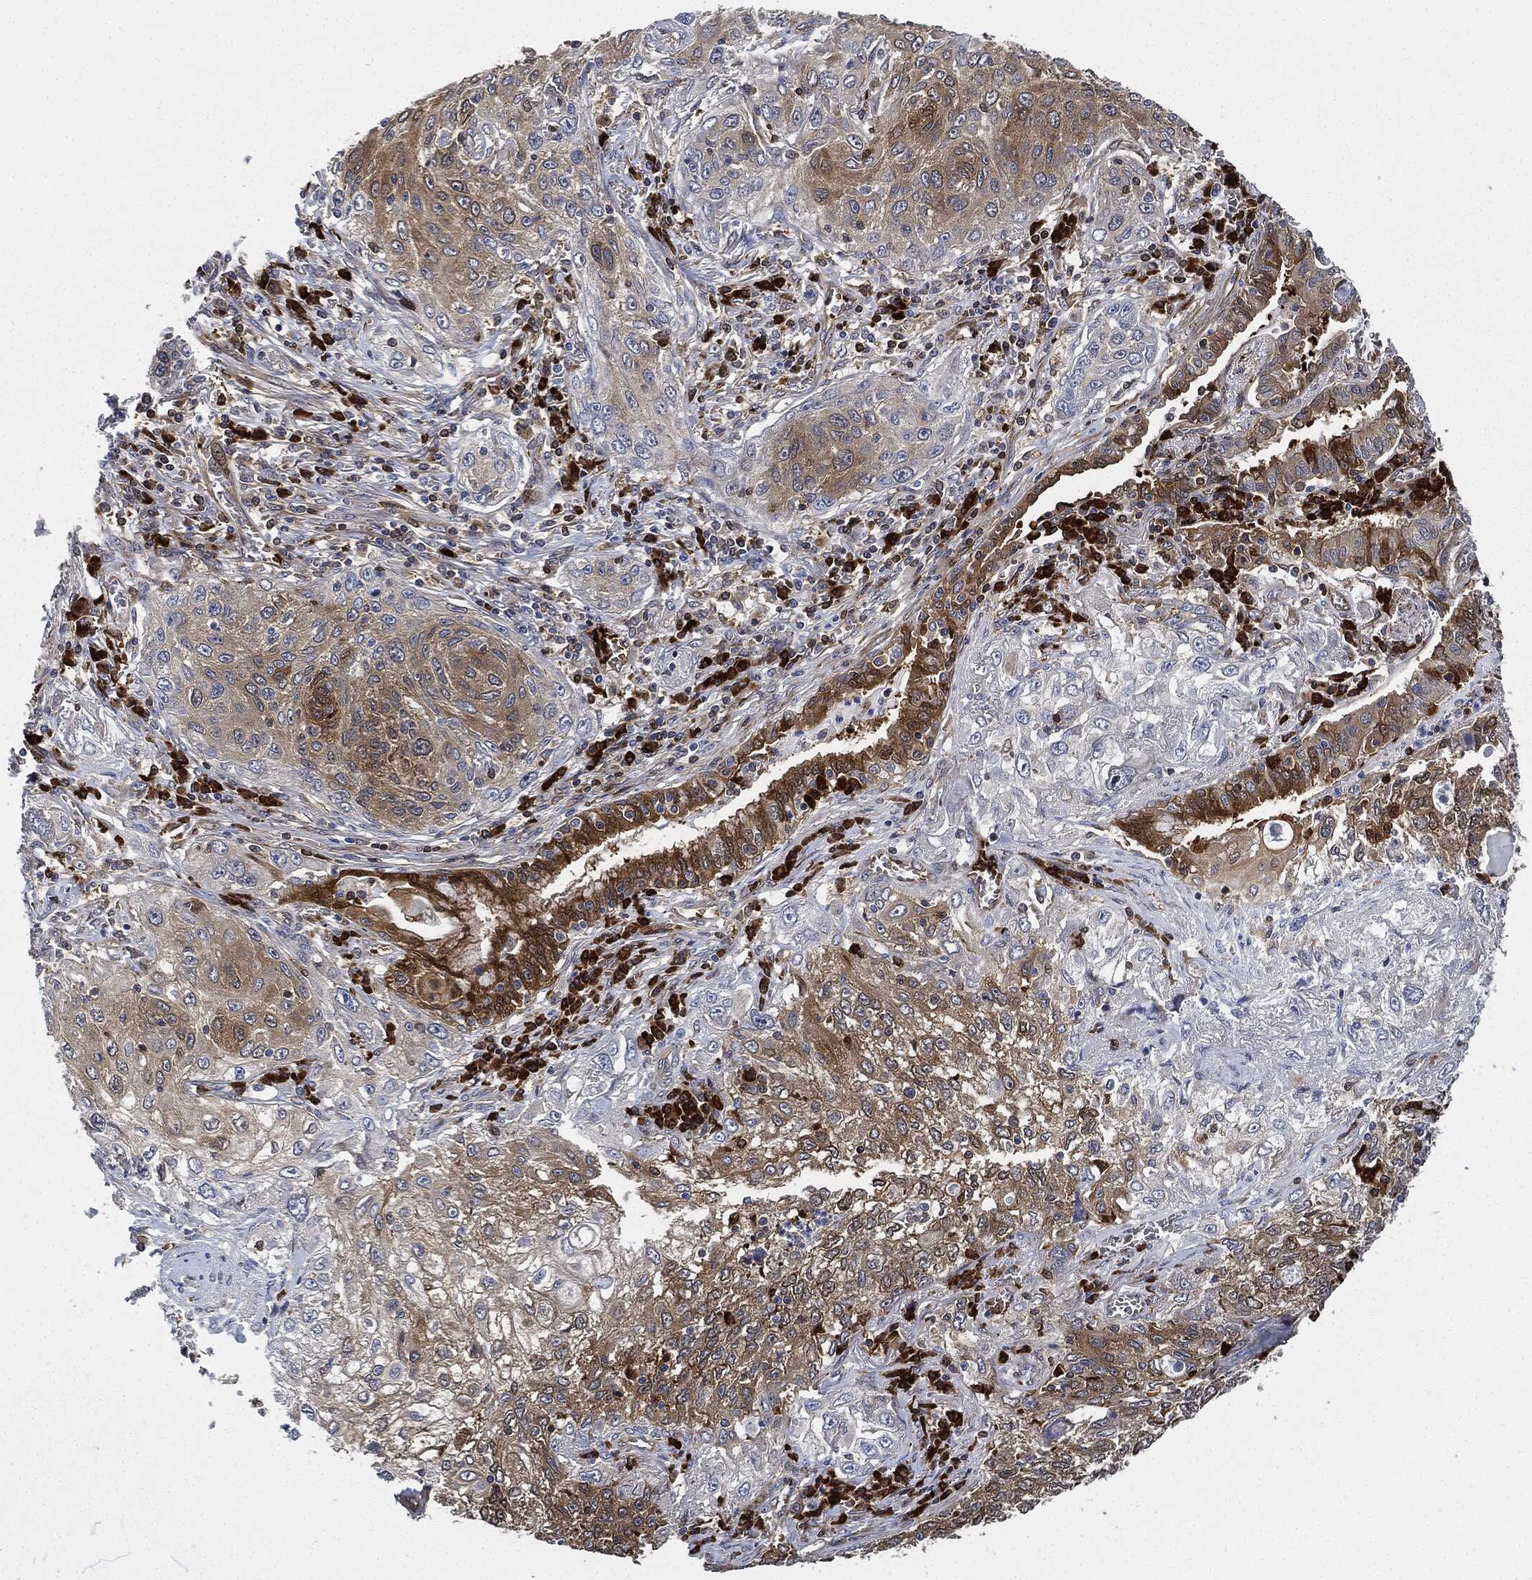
{"staining": {"intensity": "weak", "quantity": "25%-75%", "location": "cytoplasmic/membranous"}, "tissue": "lung cancer", "cell_type": "Tumor cells", "image_type": "cancer", "snomed": [{"axis": "morphology", "description": "Squamous cell carcinoma, NOS"}, {"axis": "topography", "description": "Lung"}], "caption": "This image shows IHC staining of lung squamous cell carcinoma, with low weak cytoplasmic/membranous expression in about 25%-75% of tumor cells.", "gene": "PRDX2", "patient": {"sex": "female", "age": 69}}